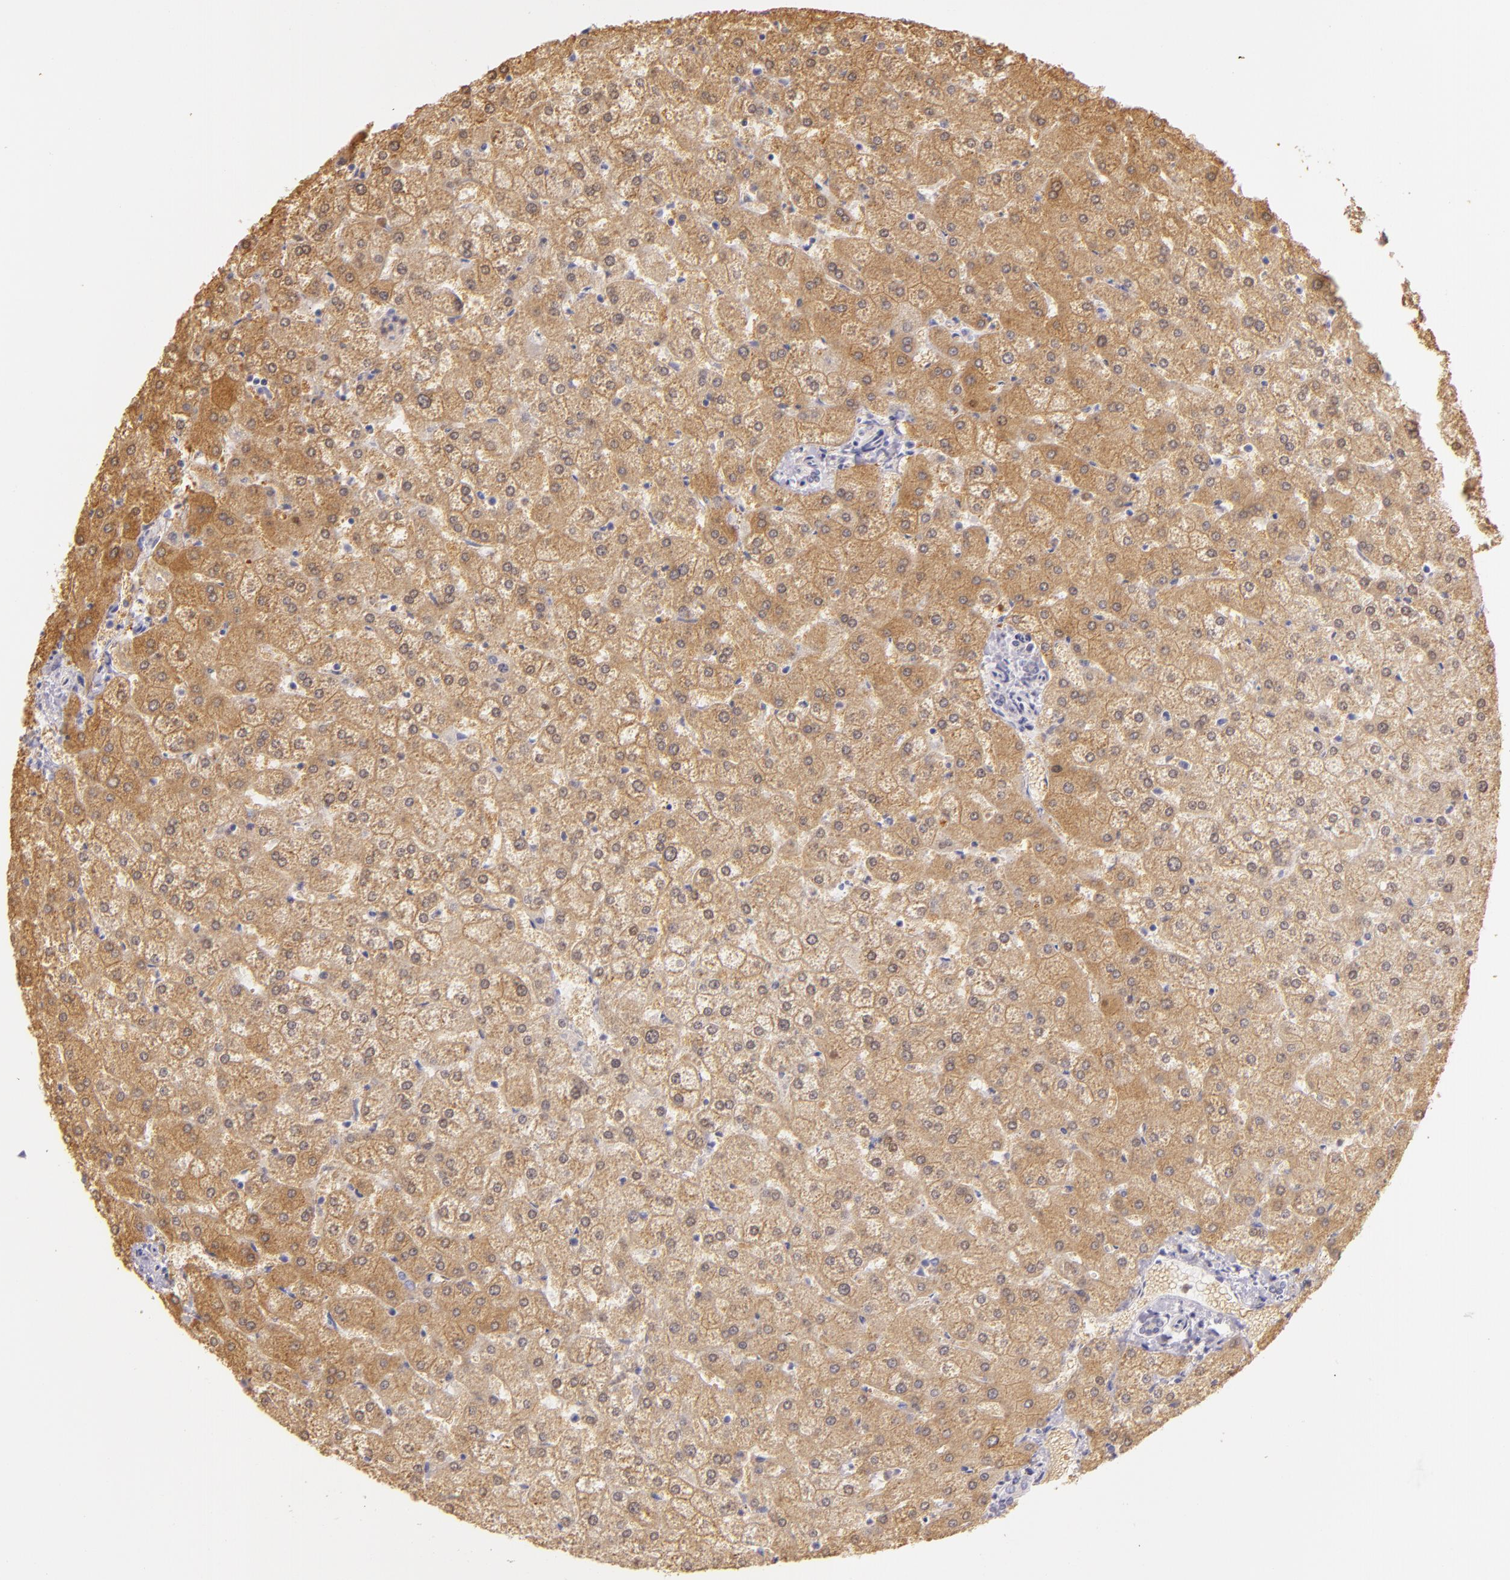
{"staining": {"intensity": "negative", "quantity": "none", "location": "none"}, "tissue": "liver", "cell_type": "Cholangiocytes", "image_type": "normal", "snomed": [{"axis": "morphology", "description": "Normal tissue, NOS"}, {"axis": "topography", "description": "Liver"}], "caption": "This is an immunohistochemistry histopathology image of unremarkable human liver. There is no staining in cholangiocytes.", "gene": "CBS", "patient": {"sex": "female", "age": 32}}